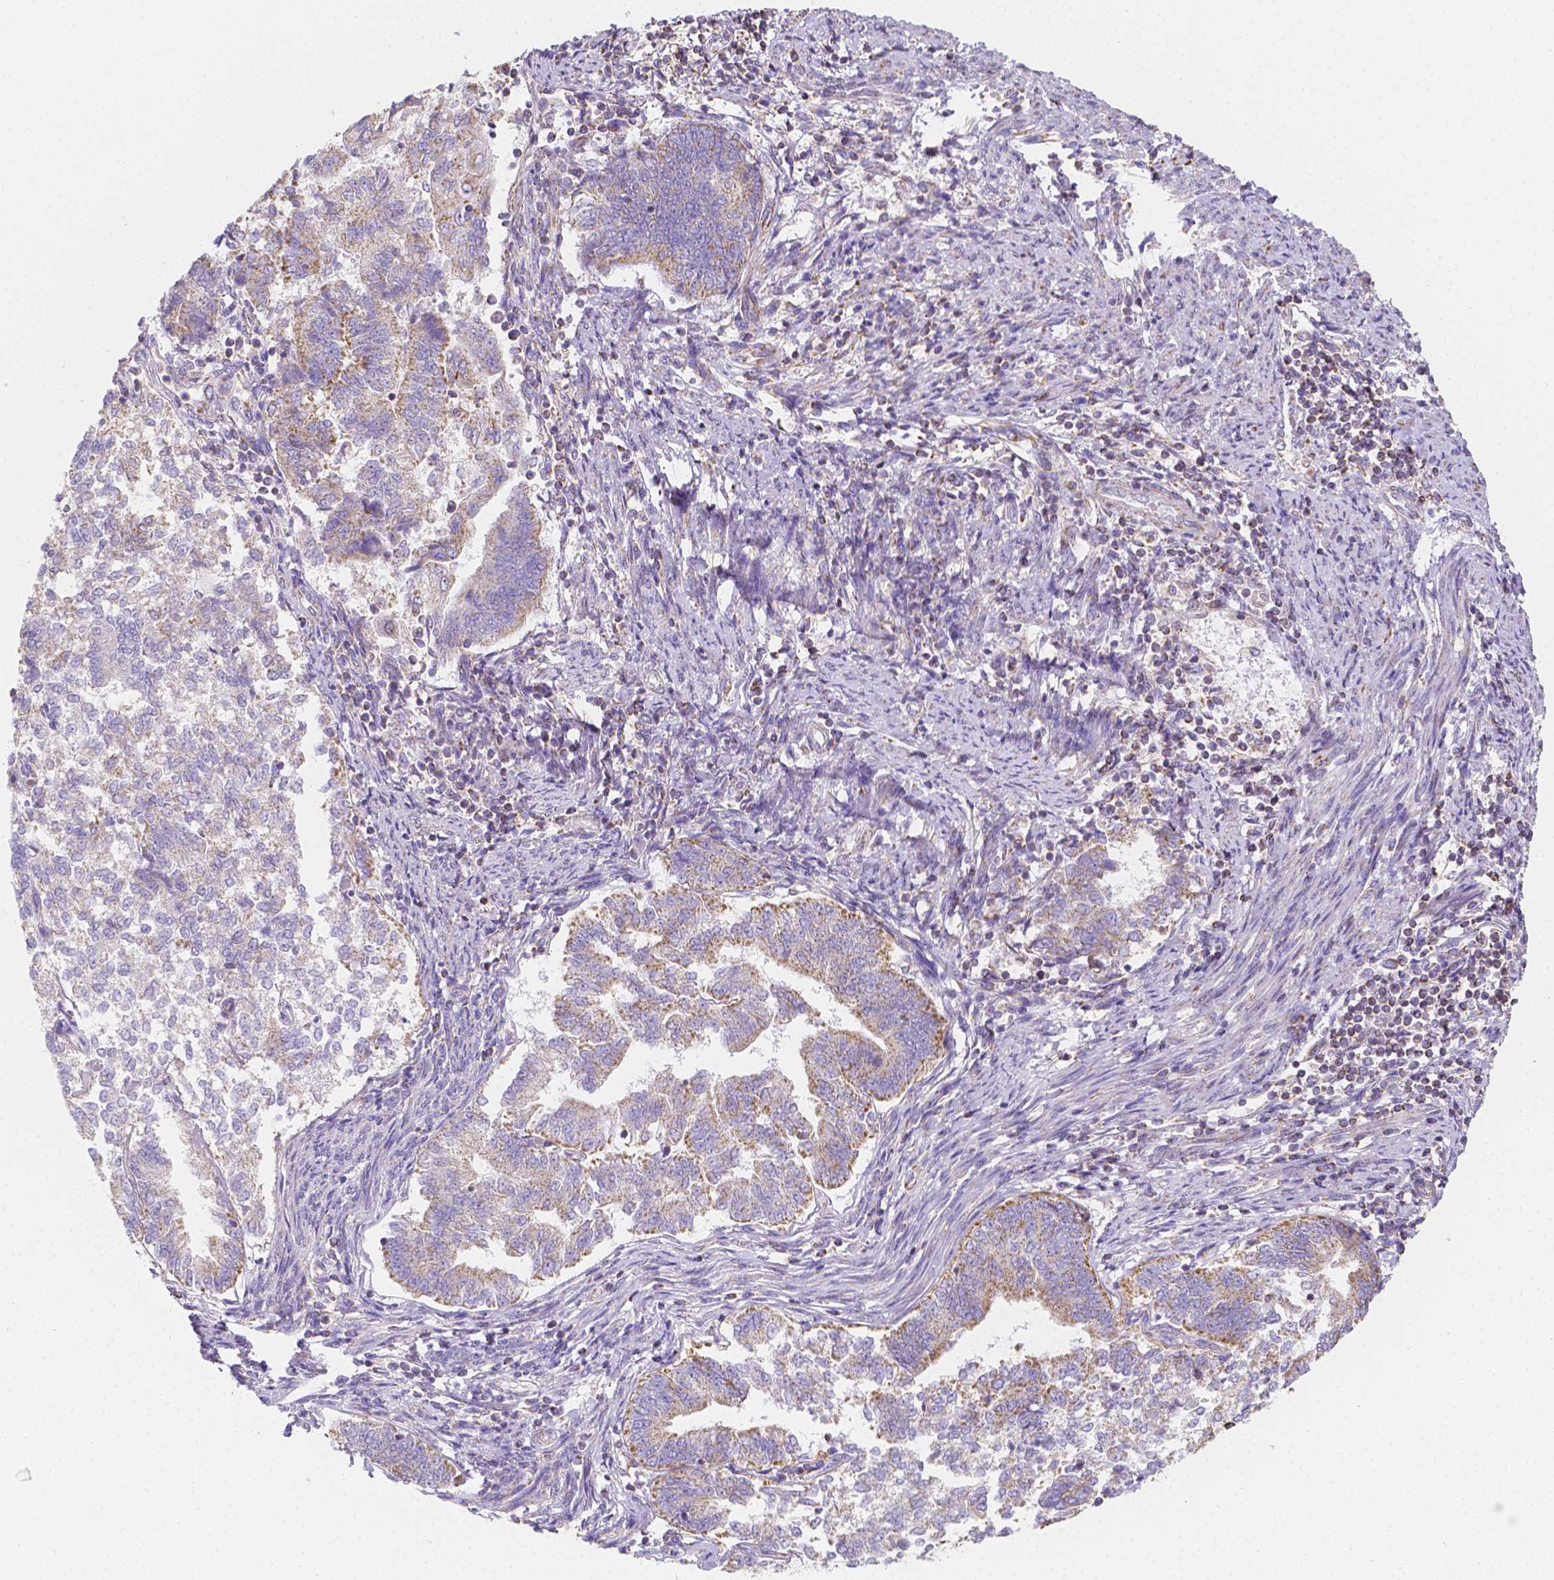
{"staining": {"intensity": "moderate", "quantity": "<25%", "location": "cytoplasmic/membranous"}, "tissue": "endometrial cancer", "cell_type": "Tumor cells", "image_type": "cancer", "snomed": [{"axis": "morphology", "description": "Adenocarcinoma, NOS"}, {"axis": "topography", "description": "Endometrium"}], "caption": "The immunohistochemical stain shows moderate cytoplasmic/membranous expression in tumor cells of endometrial cancer (adenocarcinoma) tissue. The staining was performed using DAB (3,3'-diaminobenzidine) to visualize the protein expression in brown, while the nuclei were stained in blue with hematoxylin (Magnification: 20x).", "gene": "SGTB", "patient": {"sex": "female", "age": 65}}